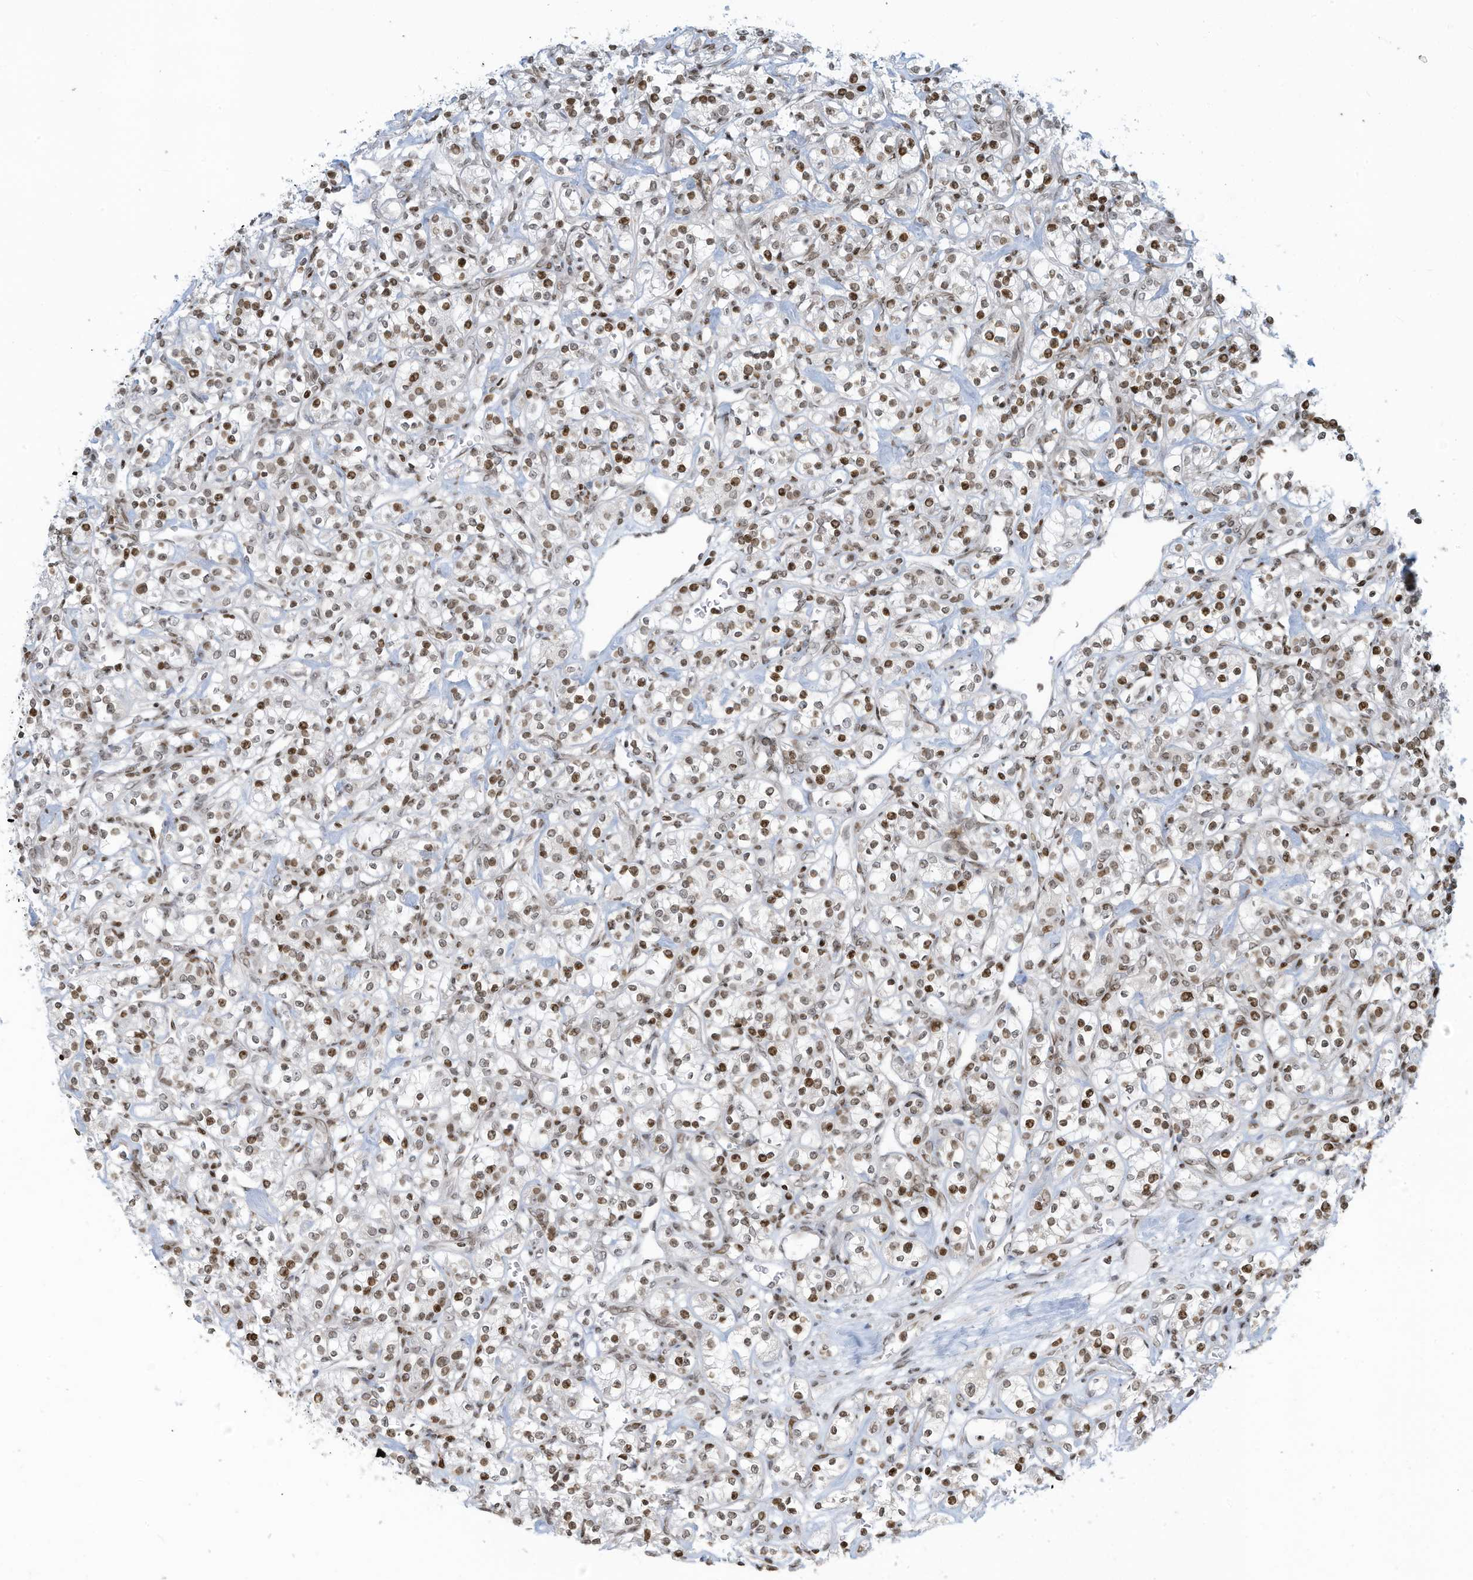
{"staining": {"intensity": "moderate", "quantity": ">75%", "location": "nuclear"}, "tissue": "renal cancer", "cell_type": "Tumor cells", "image_type": "cancer", "snomed": [{"axis": "morphology", "description": "Adenocarcinoma, NOS"}, {"axis": "topography", "description": "Kidney"}], "caption": "IHC photomicrograph of human renal adenocarcinoma stained for a protein (brown), which shows medium levels of moderate nuclear positivity in approximately >75% of tumor cells.", "gene": "ADI1", "patient": {"sex": "male", "age": 77}}